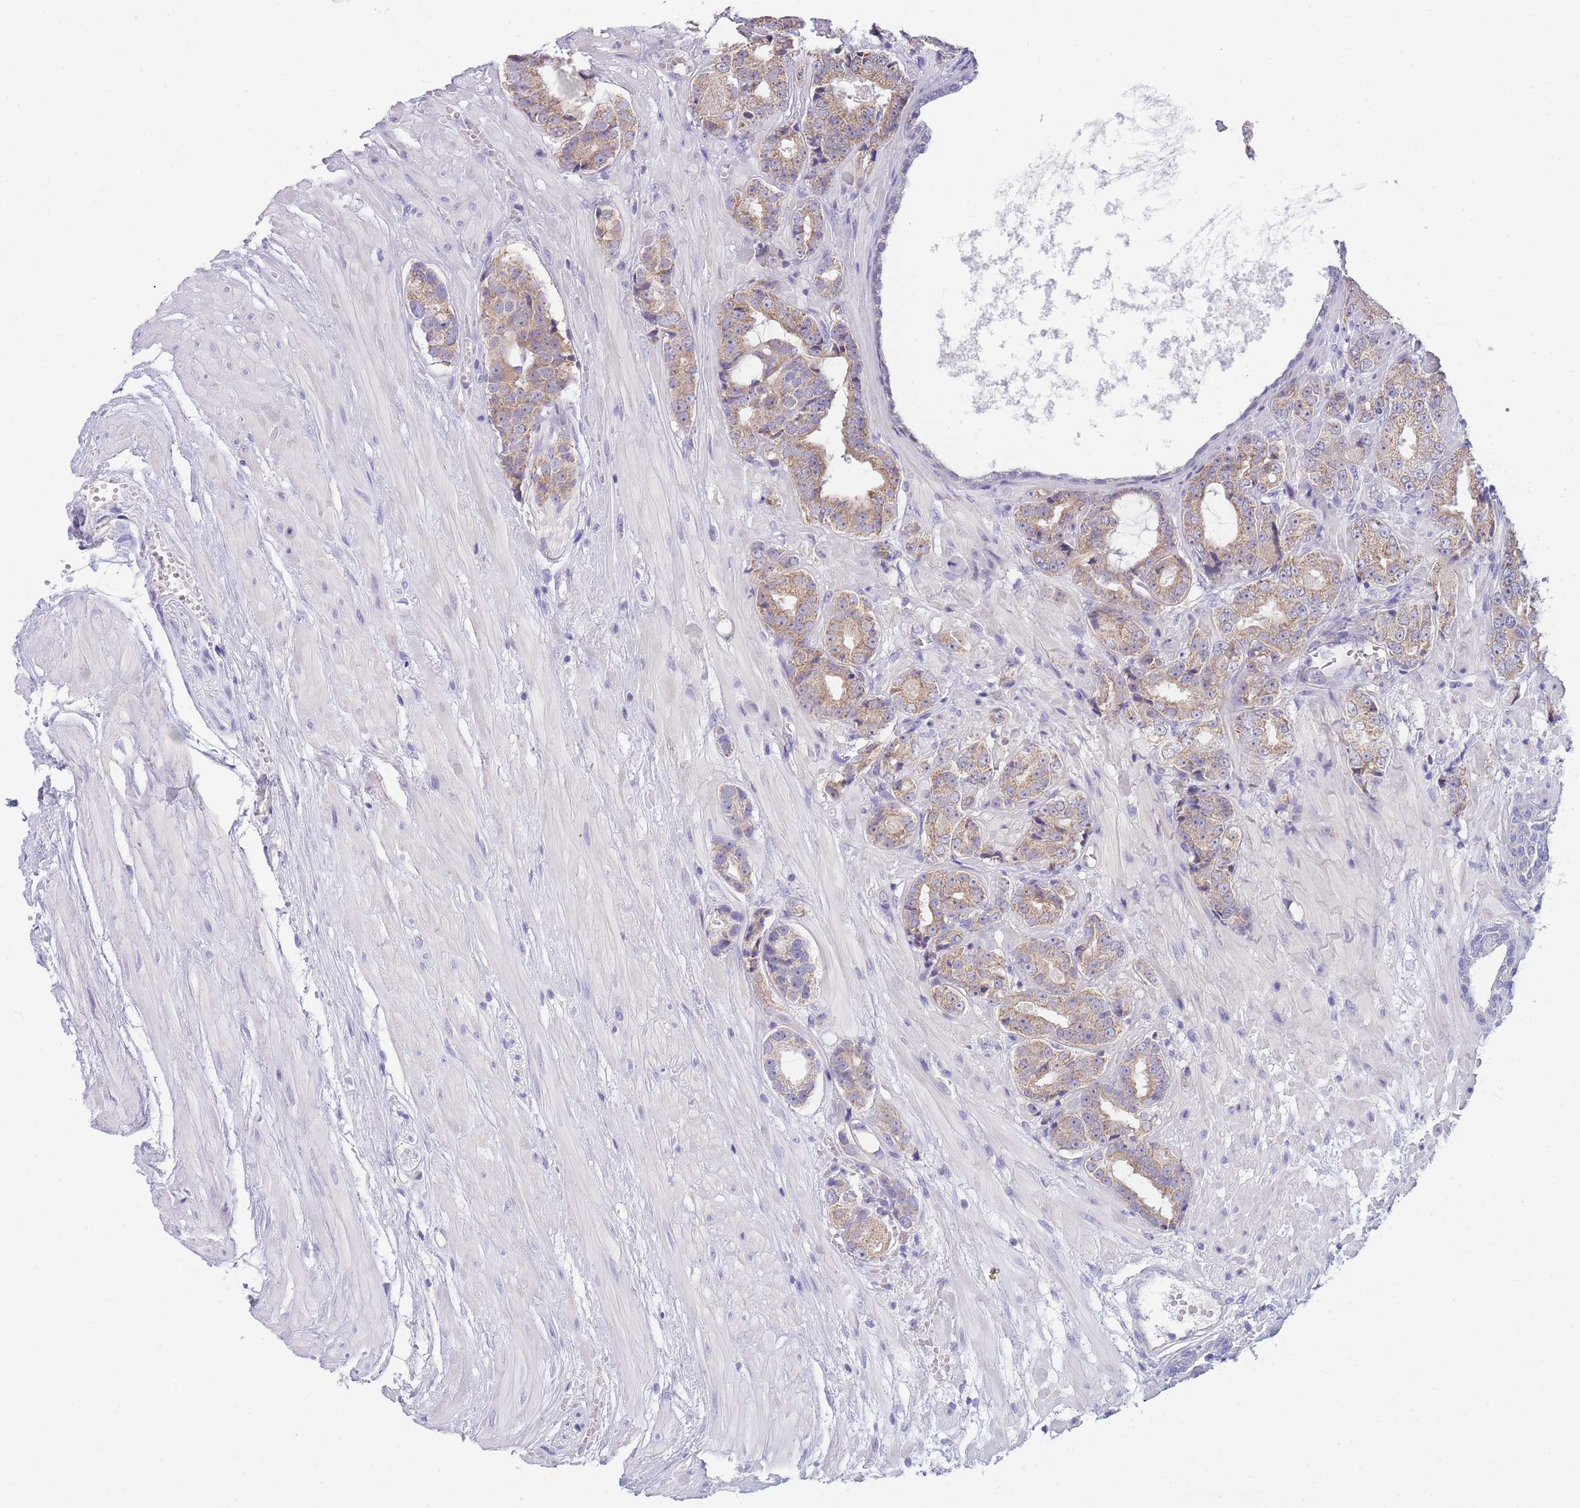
{"staining": {"intensity": "moderate", "quantity": "25%-75%", "location": "cytoplasmic/membranous"}, "tissue": "prostate cancer", "cell_type": "Tumor cells", "image_type": "cancer", "snomed": [{"axis": "morphology", "description": "Adenocarcinoma, High grade"}, {"axis": "topography", "description": "Prostate"}], "caption": "Immunohistochemical staining of human high-grade adenocarcinoma (prostate) exhibits medium levels of moderate cytoplasmic/membranous protein staining in approximately 25%-75% of tumor cells. Using DAB (3,3'-diaminobenzidine) (brown) and hematoxylin (blue) stains, captured at high magnification using brightfield microscopy.", "gene": "DHRS11", "patient": {"sex": "male", "age": 71}}